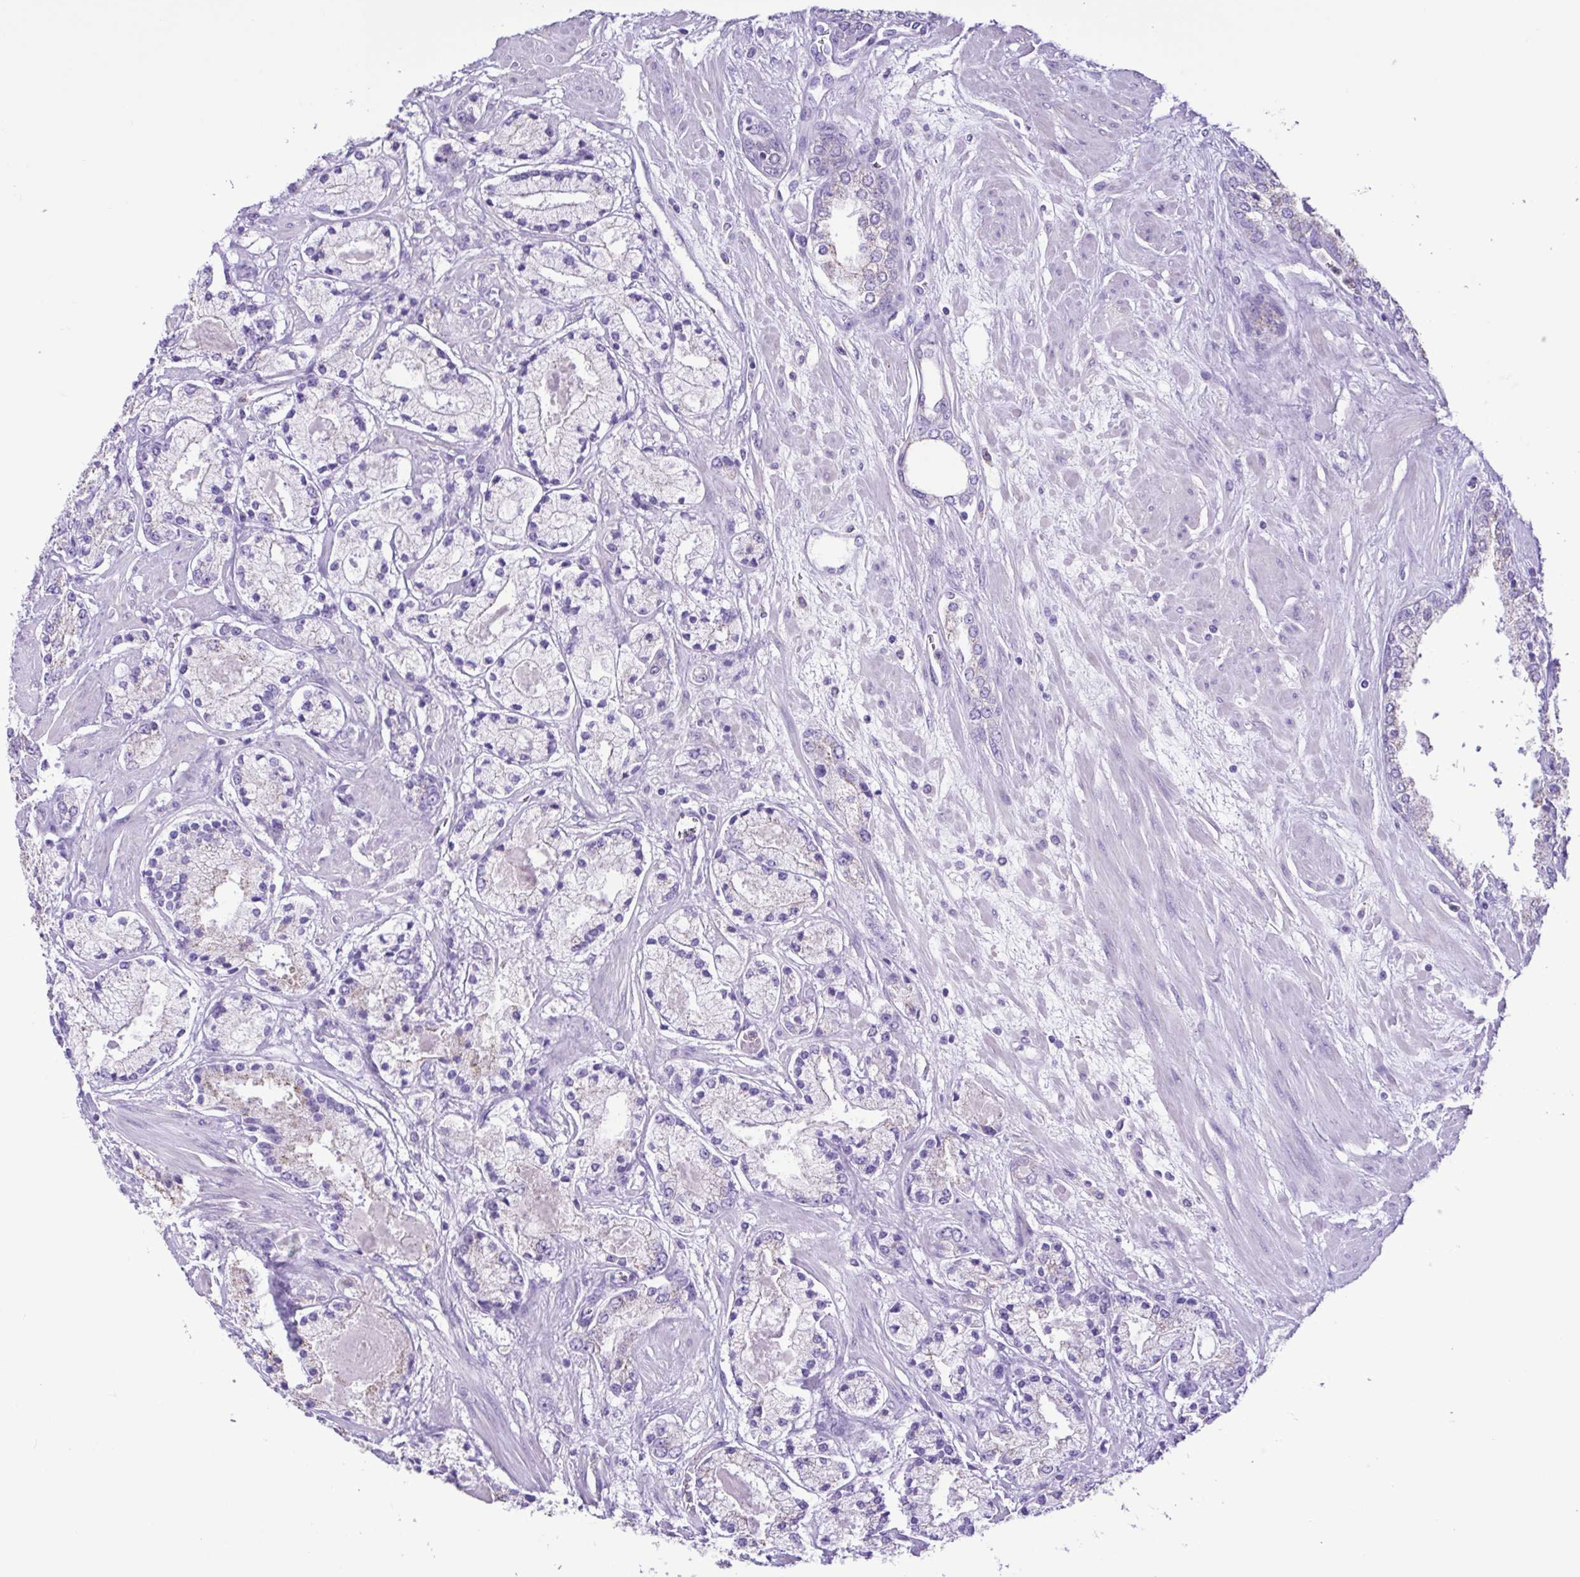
{"staining": {"intensity": "moderate", "quantity": "<25%", "location": "cytoplasmic/membranous"}, "tissue": "prostate cancer", "cell_type": "Tumor cells", "image_type": "cancer", "snomed": [{"axis": "morphology", "description": "Adenocarcinoma, High grade"}, {"axis": "topography", "description": "Prostate"}], "caption": "Immunohistochemistry of human prostate cancer (high-grade adenocarcinoma) displays low levels of moderate cytoplasmic/membranous positivity in about <25% of tumor cells.", "gene": "CBY2", "patient": {"sex": "male", "age": 67}}